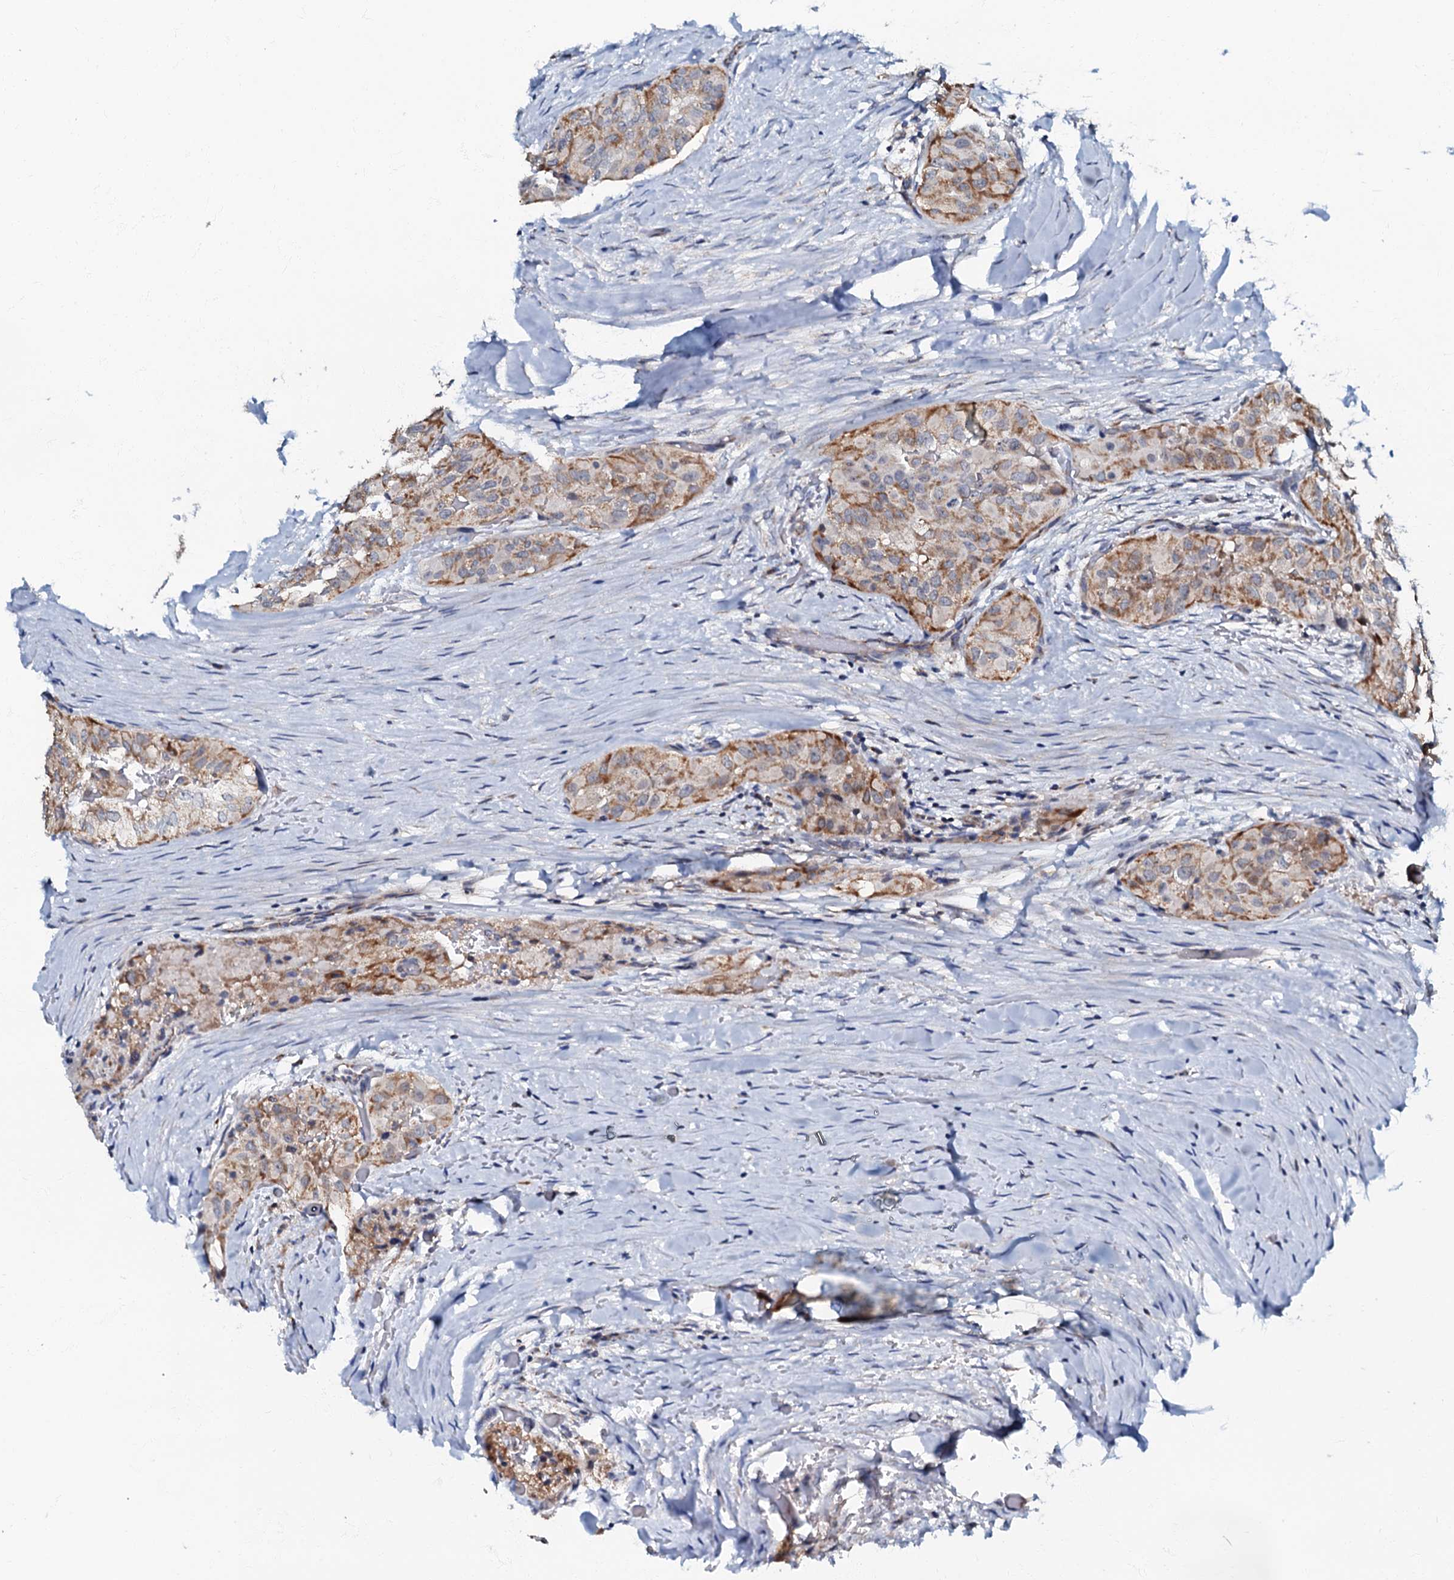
{"staining": {"intensity": "moderate", "quantity": ">75%", "location": "cytoplasmic/membranous"}, "tissue": "thyroid cancer", "cell_type": "Tumor cells", "image_type": "cancer", "snomed": [{"axis": "morphology", "description": "Papillary adenocarcinoma, NOS"}, {"axis": "topography", "description": "Thyroid gland"}], "caption": "Protein staining demonstrates moderate cytoplasmic/membranous positivity in about >75% of tumor cells in thyroid cancer (papillary adenocarcinoma).", "gene": "MRPL51", "patient": {"sex": "female", "age": 59}}